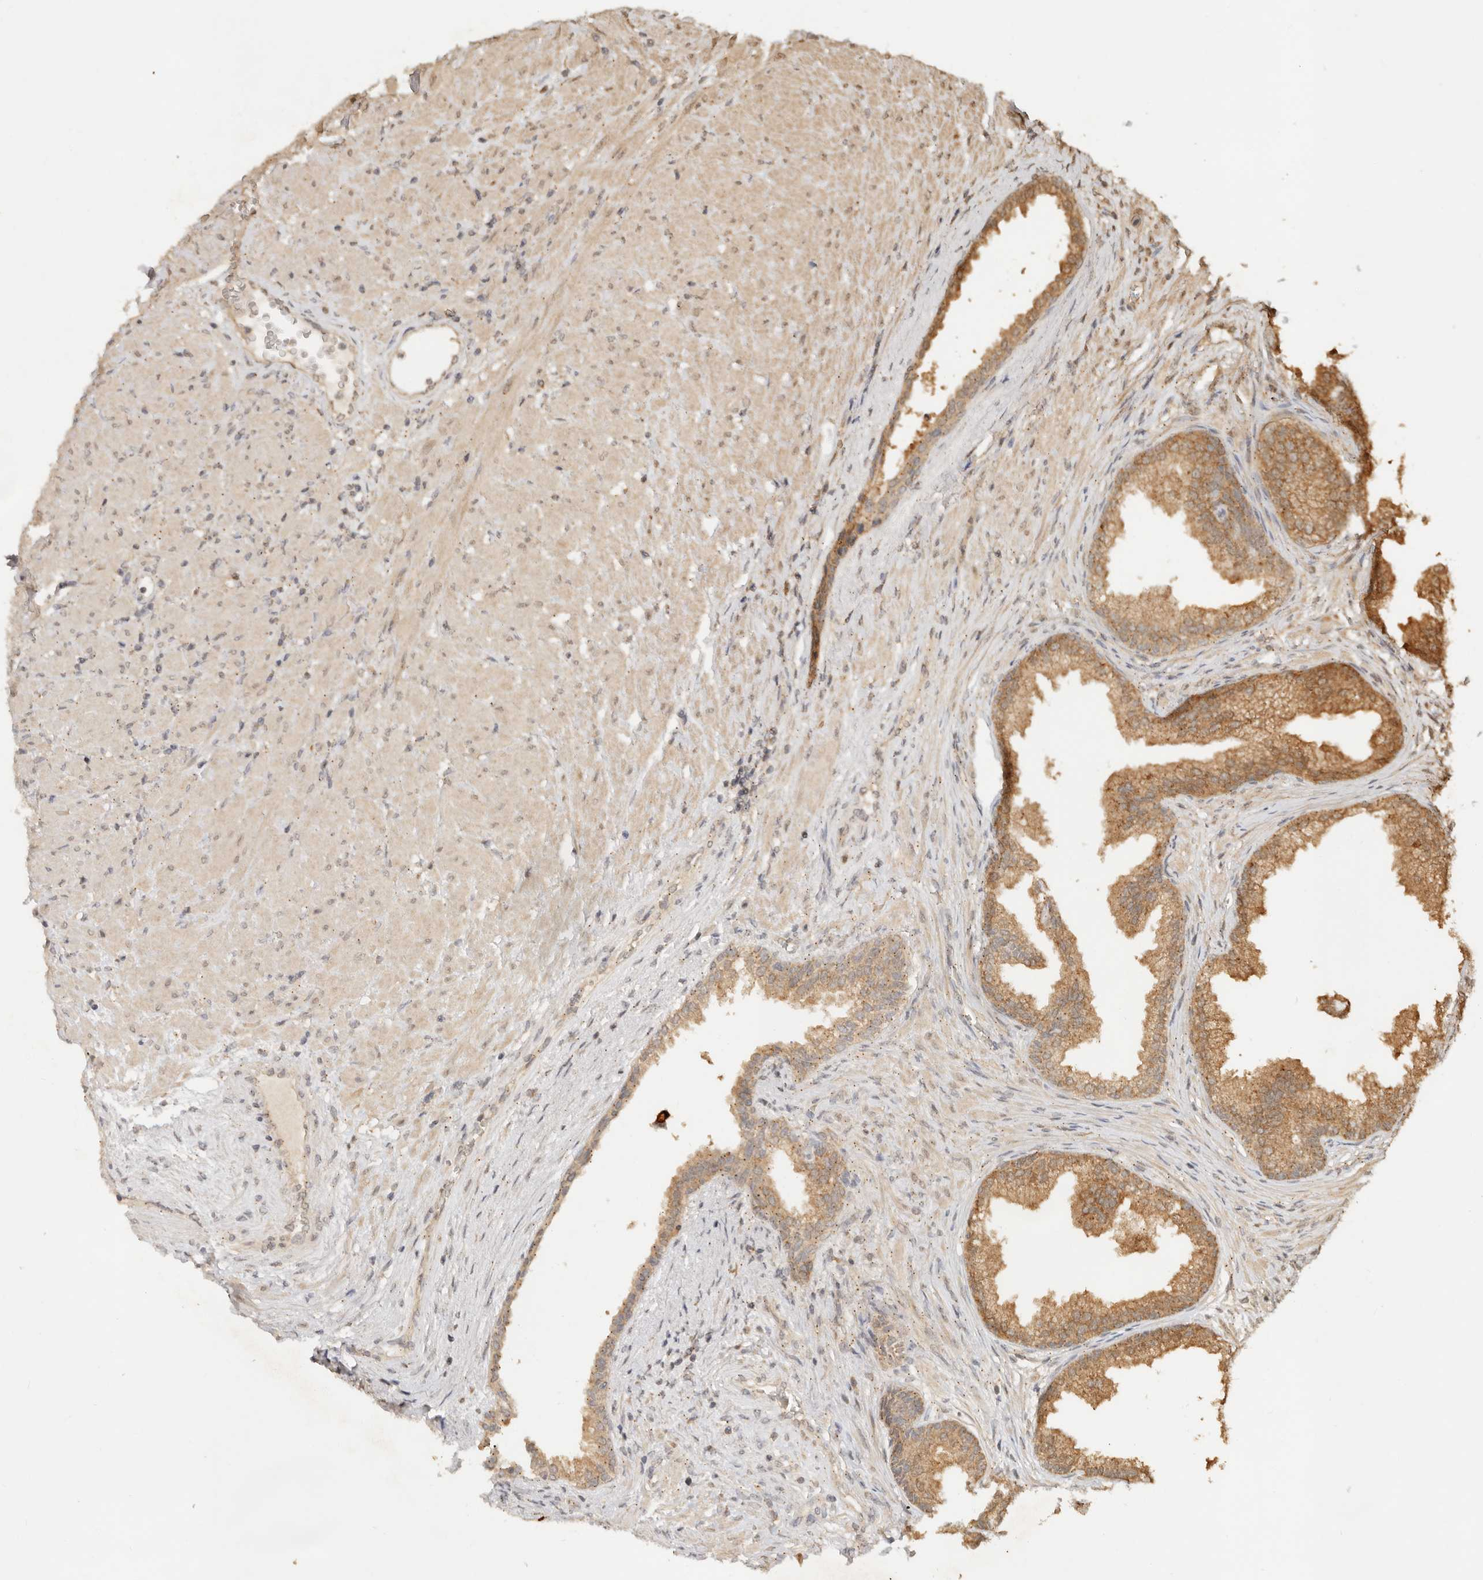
{"staining": {"intensity": "strong", "quantity": ">75%", "location": "cytoplasmic/membranous"}, "tissue": "prostate", "cell_type": "Glandular cells", "image_type": "normal", "snomed": [{"axis": "morphology", "description": "Normal tissue, NOS"}, {"axis": "topography", "description": "Prostate"}], "caption": "Glandular cells exhibit high levels of strong cytoplasmic/membranous positivity in about >75% of cells in normal prostate.", "gene": "LMO4", "patient": {"sex": "male", "age": 76}}